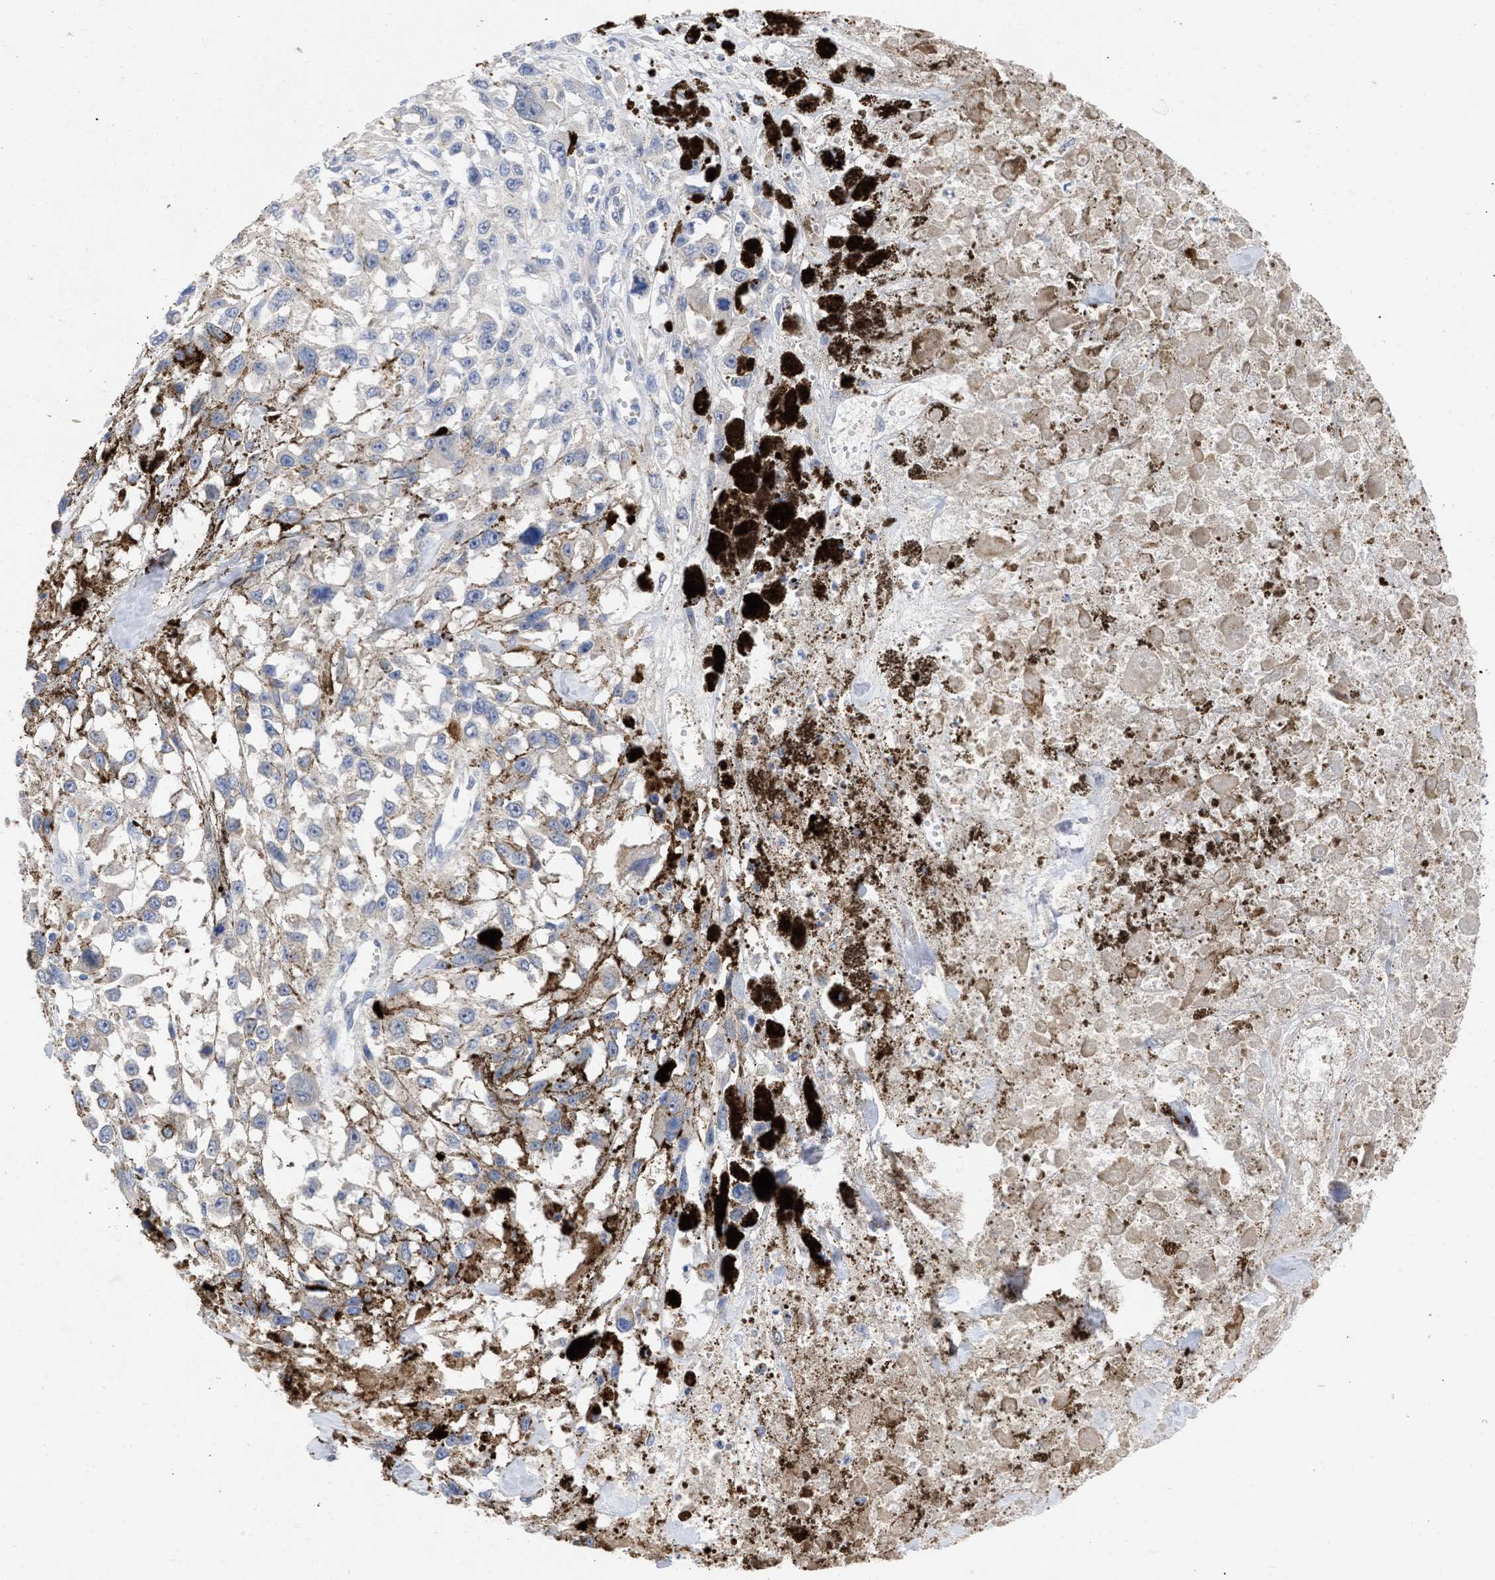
{"staining": {"intensity": "negative", "quantity": "none", "location": "none"}, "tissue": "melanoma", "cell_type": "Tumor cells", "image_type": "cancer", "snomed": [{"axis": "morphology", "description": "Malignant melanoma, Metastatic site"}, {"axis": "topography", "description": "Lymph node"}], "caption": "Immunohistochemical staining of melanoma shows no significant staining in tumor cells. (DAB (3,3'-diaminobenzidine) IHC, high magnification).", "gene": "ARHGEF4", "patient": {"sex": "male", "age": 59}}